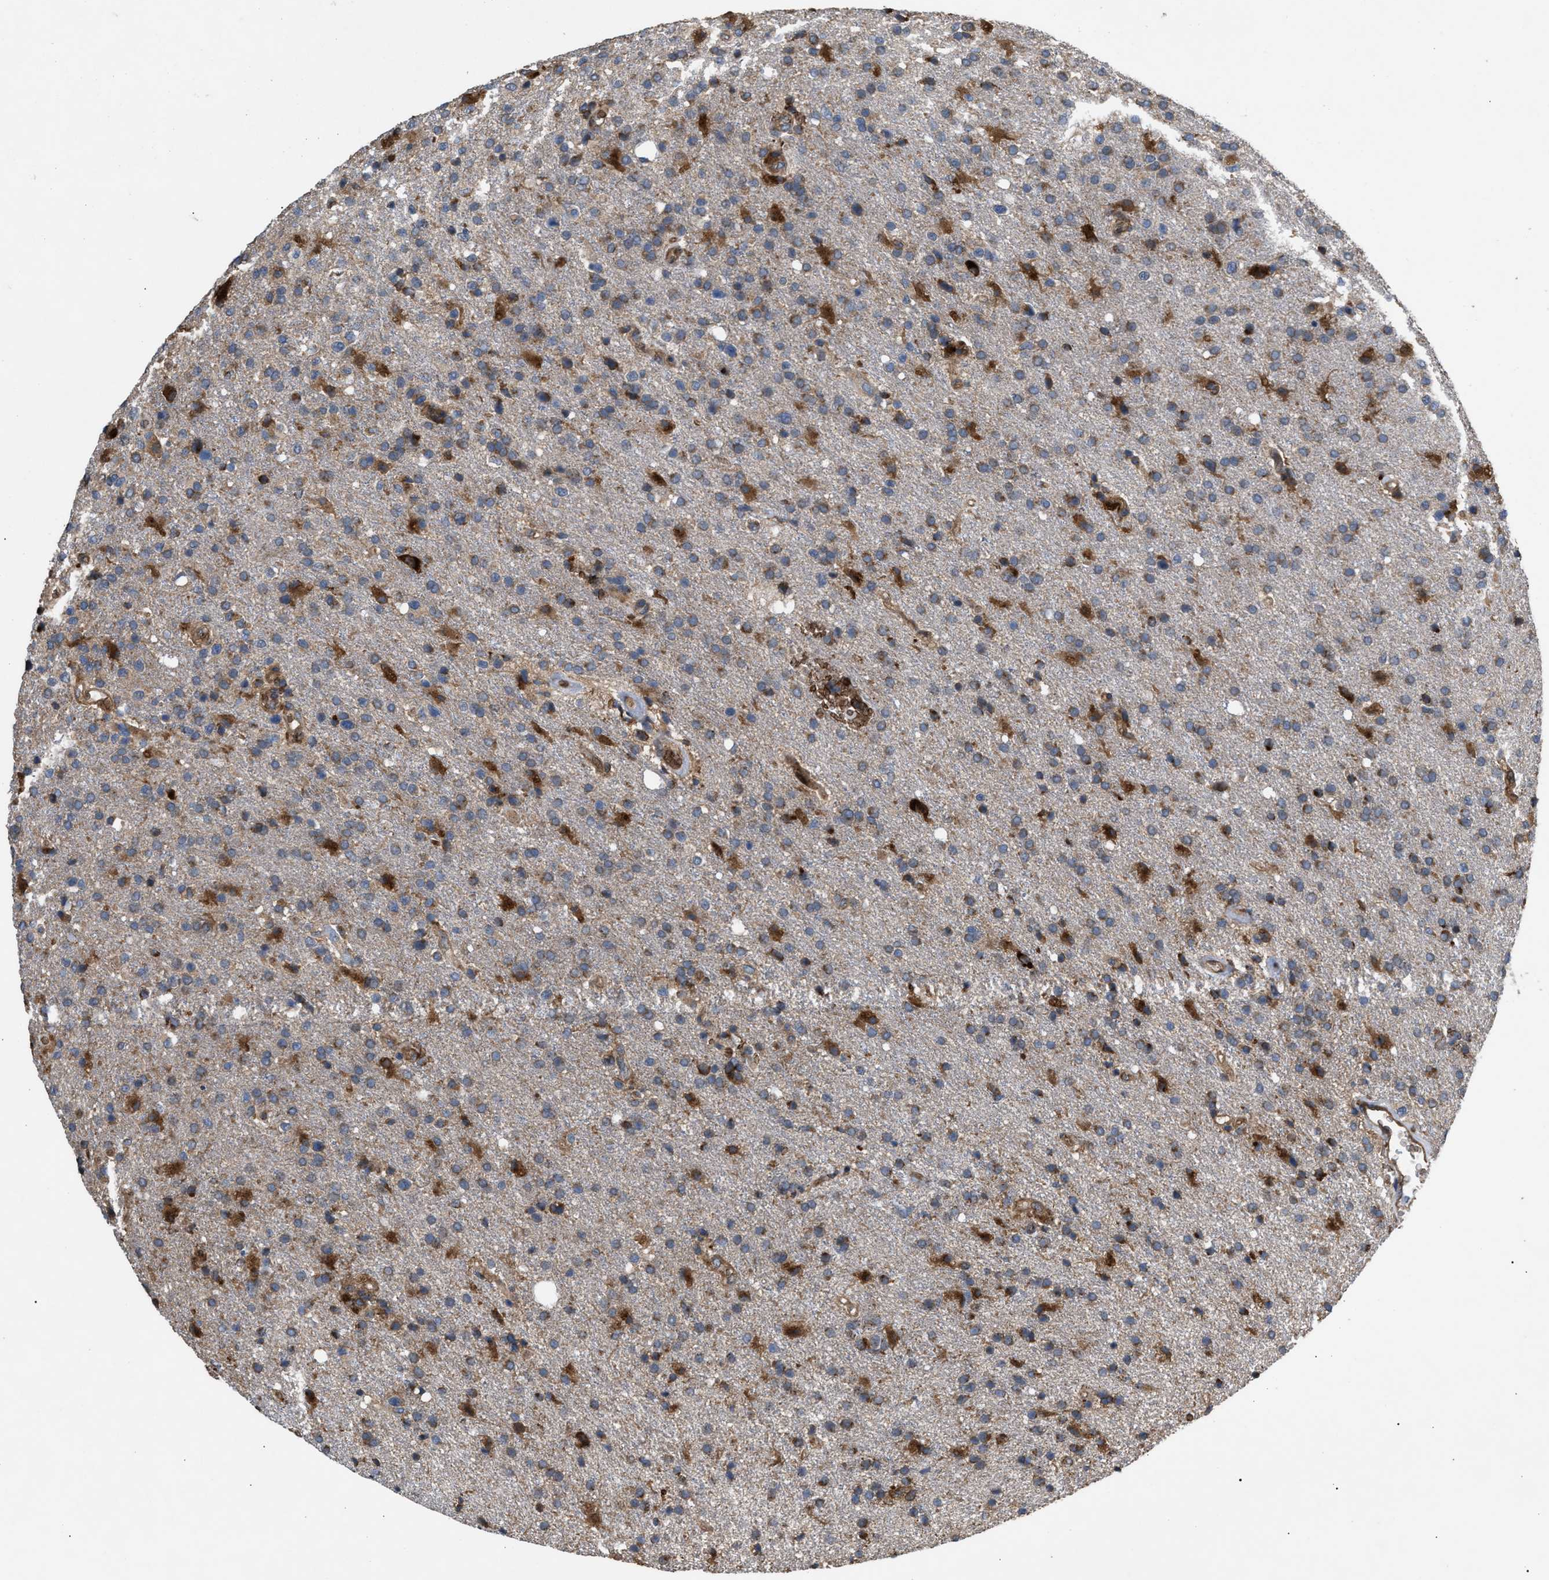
{"staining": {"intensity": "moderate", "quantity": "25%-75%", "location": "cytoplasmic/membranous"}, "tissue": "glioma", "cell_type": "Tumor cells", "image_type": "cancer", "snomed": [{"axis": "morphology", "description": "Glioma, malignant, High grade"}, {"axis": "topography", "description": "Brain"}], "caption": "IHC staining of glioma, which exhibits medium levels of moderate cytoplasmic/membranous expression in about 25%-75% of tumor cells indicating moderate cytoplasmic/membranous protein positivity. The staining was performed using DAB (brown) for protein detection and nuclei were counterstained in hematoxylin (blue).", "gene": "GCC1", "patient": {"sex": "male", "age": 72}}